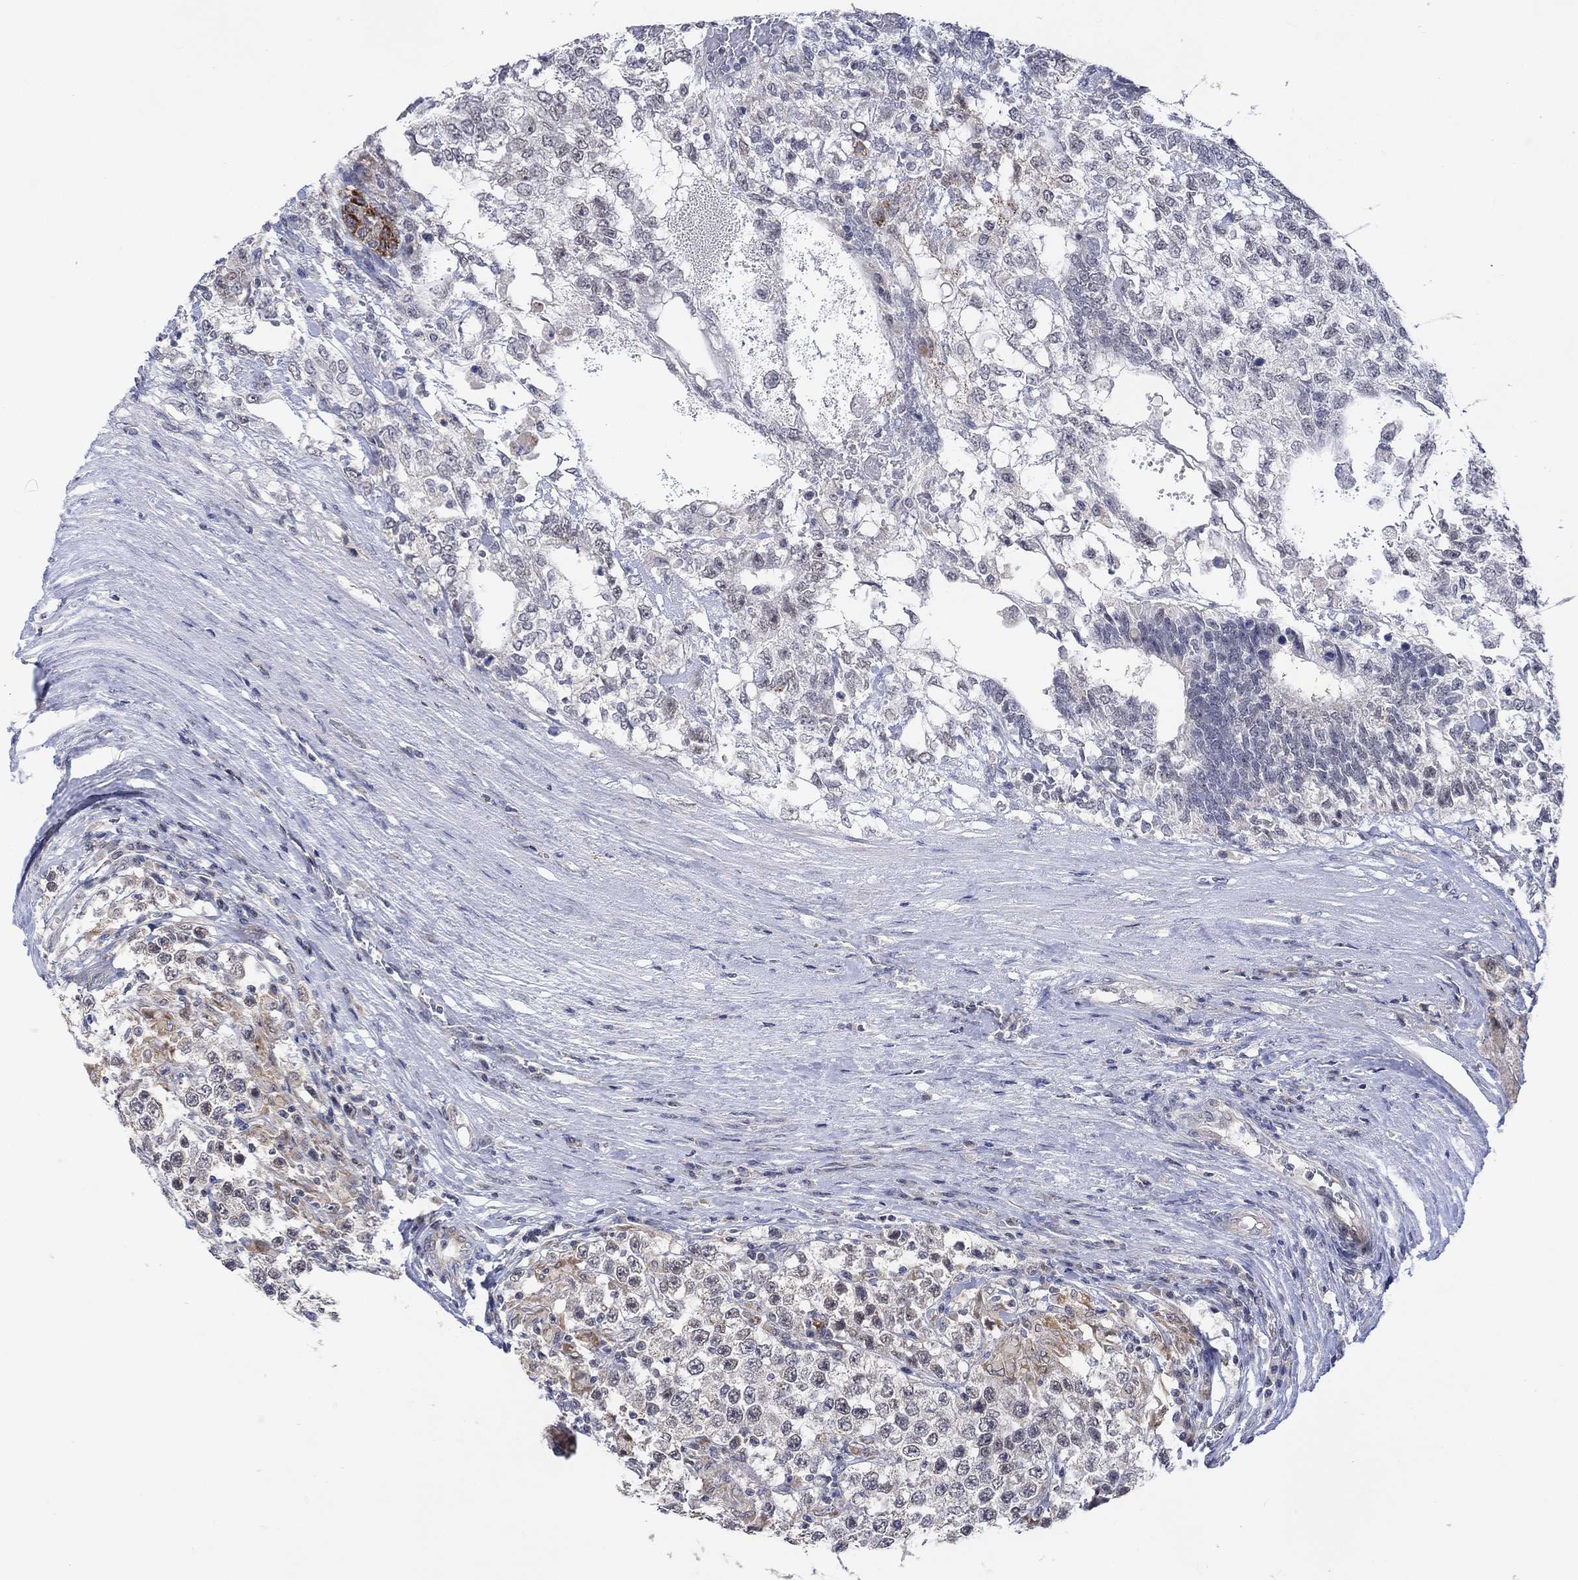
{"staining": {"intensity": "negative", "quantity": "none", "location": "none"}, "tissue": "testis cancer", "cell_type": "Tumor cells", "image_type": "cancer", "snomed": [{"axis": "morphology", "description": "Seminoma, NOS"}, {"axis": "morphology", "description": "Carcinoma, Embryonal, NOS"}, {"axis": "topography", "description": "Testis"}], "caption": "High power microscopy micrograph of an IHC histopathology image of embryonal carcinoma (testis), revealing no significant expression in tumor cells.", "gene": "SLC48A1", "patient": {"sex": "male", "age": 41}}